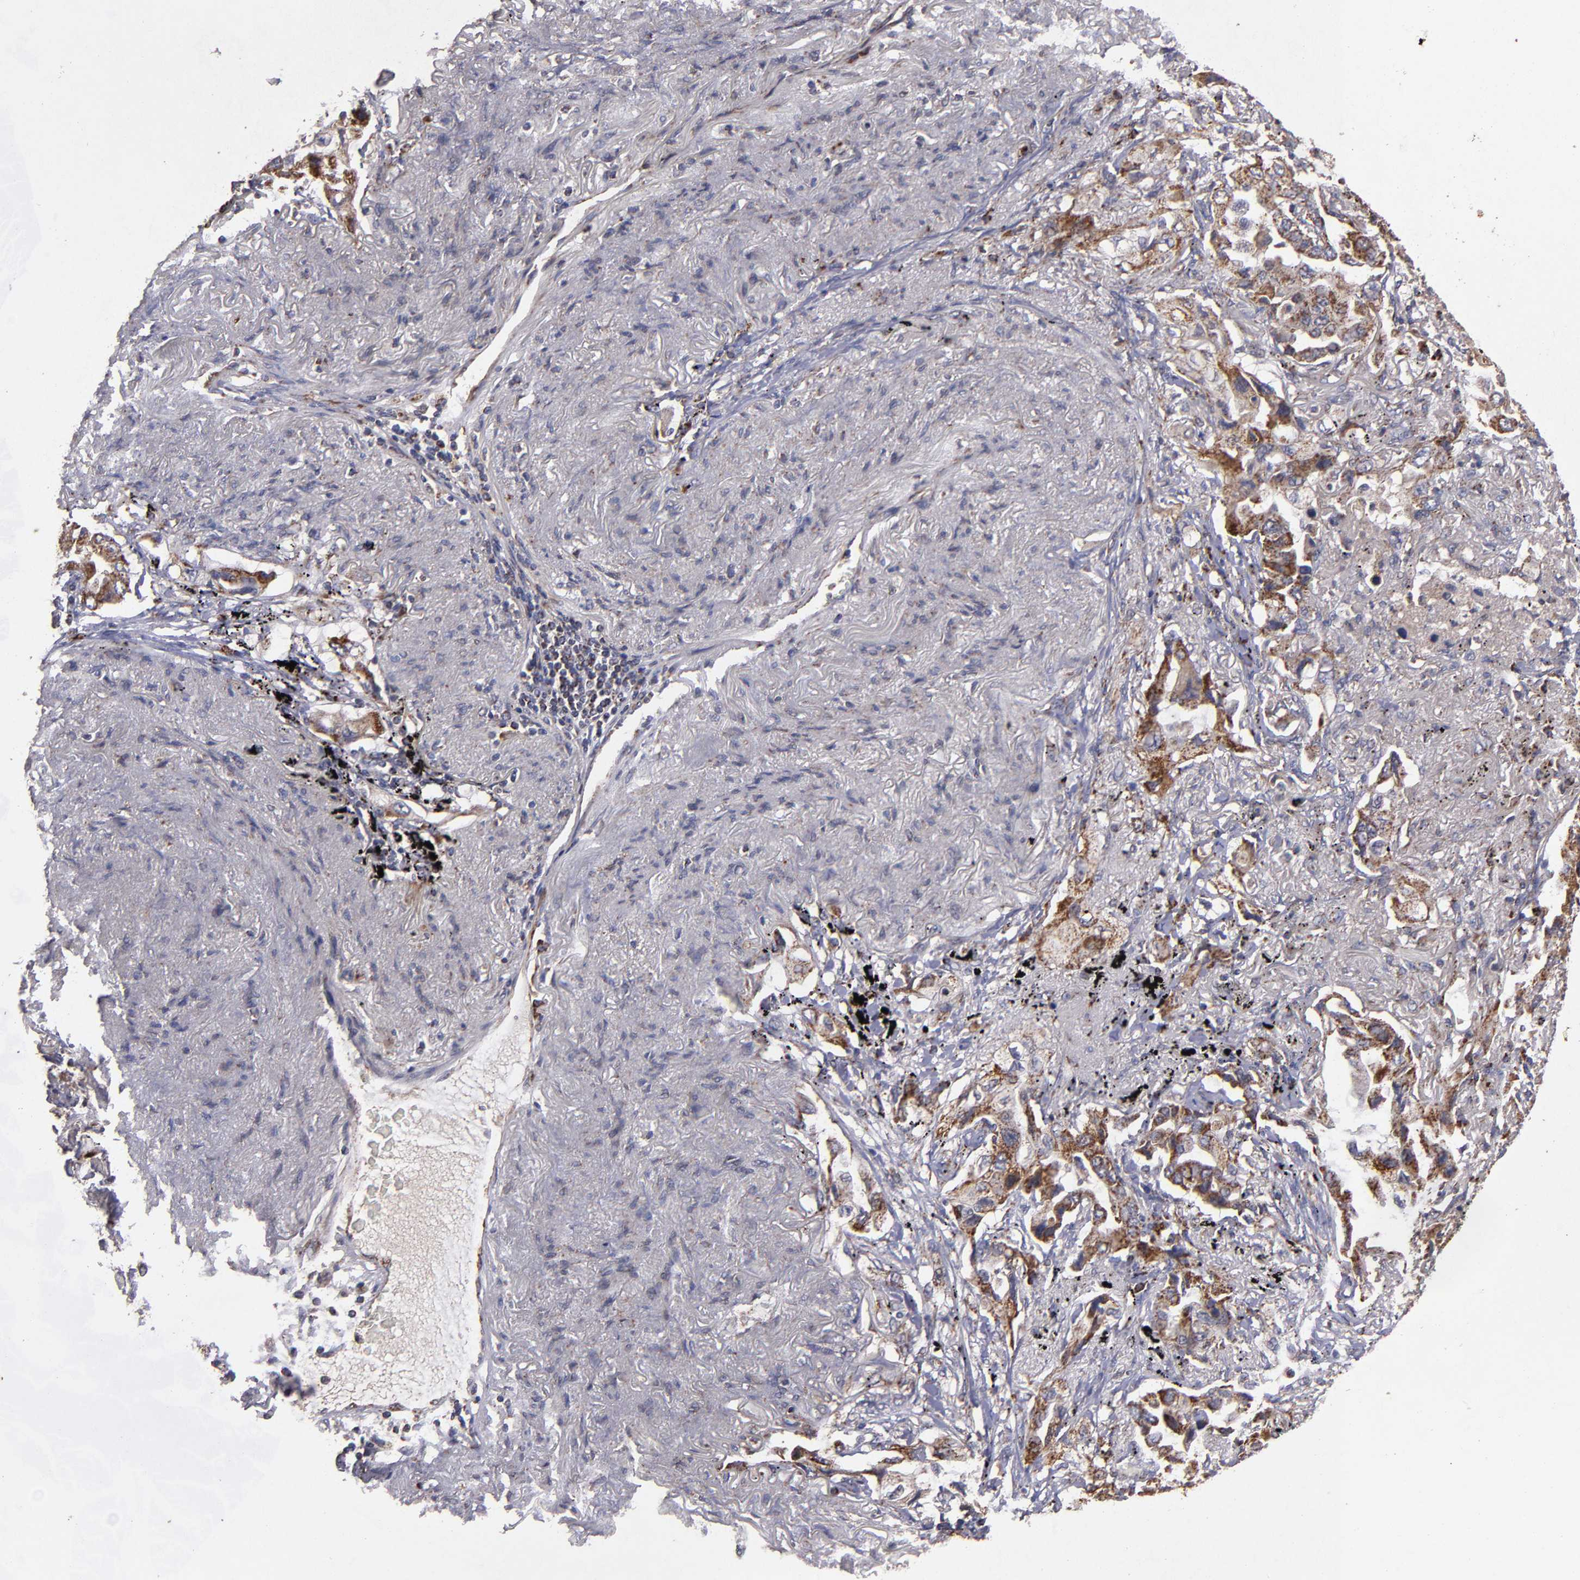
{"staining": {"intensity": "moderate", "quantity": ">75%", "location": "cytoplasmic/membranous"}, "tissue": "lung cancer", "cell_type": "Tumor cells", "image_type": "cancer", "snomed": [{"axis": "morphology", "description": "Adenocarcinoma, NOS"}, {"axis": "topography", "description": "Lung"}], "caption": "Tumor cells show medium levels of moderate cytoplasmic/membranous positivity in approximately >75% of cells in lung cancer (adenocarcinoma).", "gene": "TIMM9", "patient": {"sex": "female", "age": 65}}